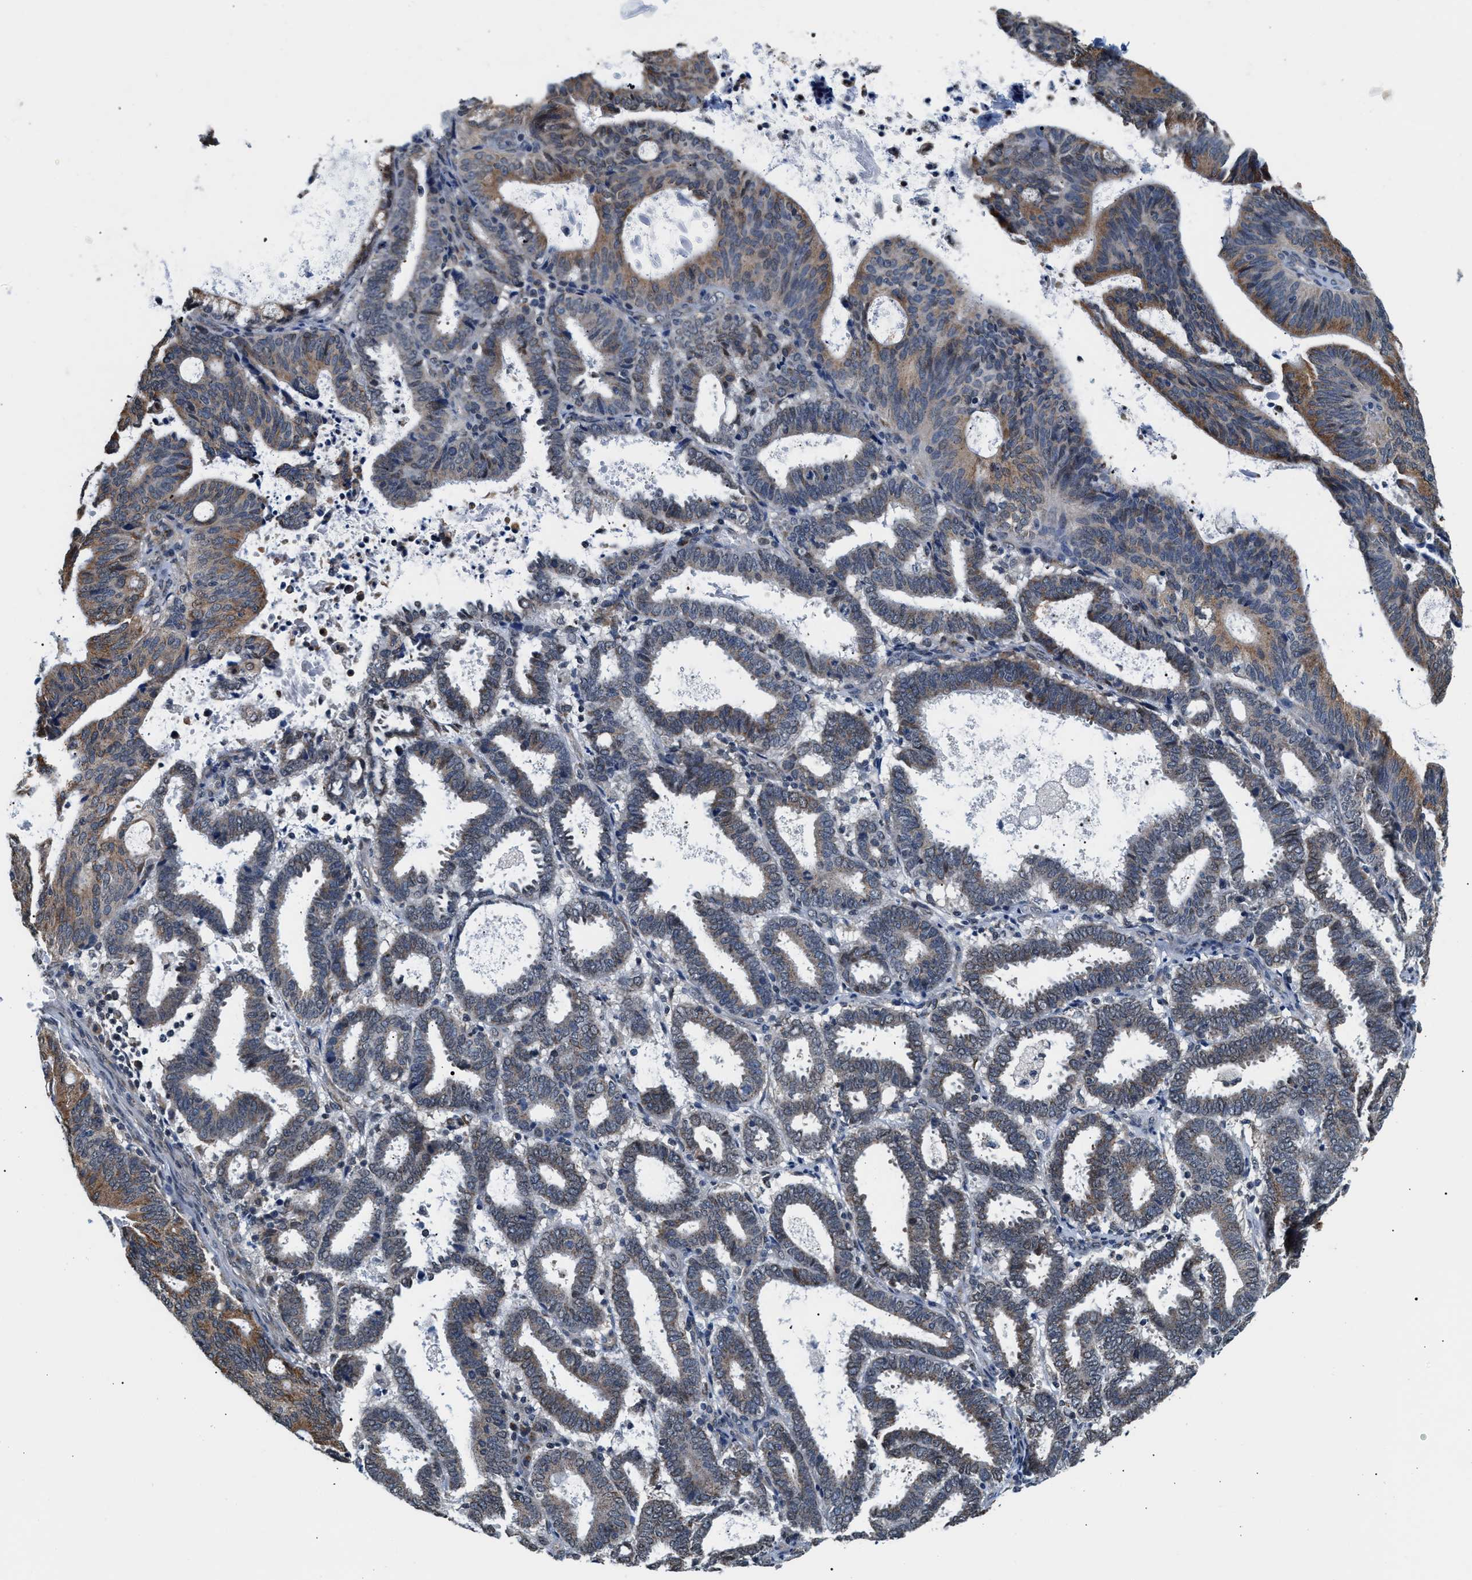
{"staining": {"intensity": "moderate", "quantity": "25%-75%", "location": "cytoplasmic/membranous"}, "tissue": "endometrial cancer", "cell_type": "Tumor cells", "image_type": "cancer", "snomed": [{"axis": "morphology", "description": "Adenocarcinoma, NOS"}, {"axis": "topography", "description": "Uterus"}], "caption": "A histopathology image of human endometrial adenocarcinoma stained for a protein reveals moderate cytoplasmic/membranous brown staining in tumor cells.", "gene": "KCNMB2", "patient": {"sex": "female", "age": 83}}